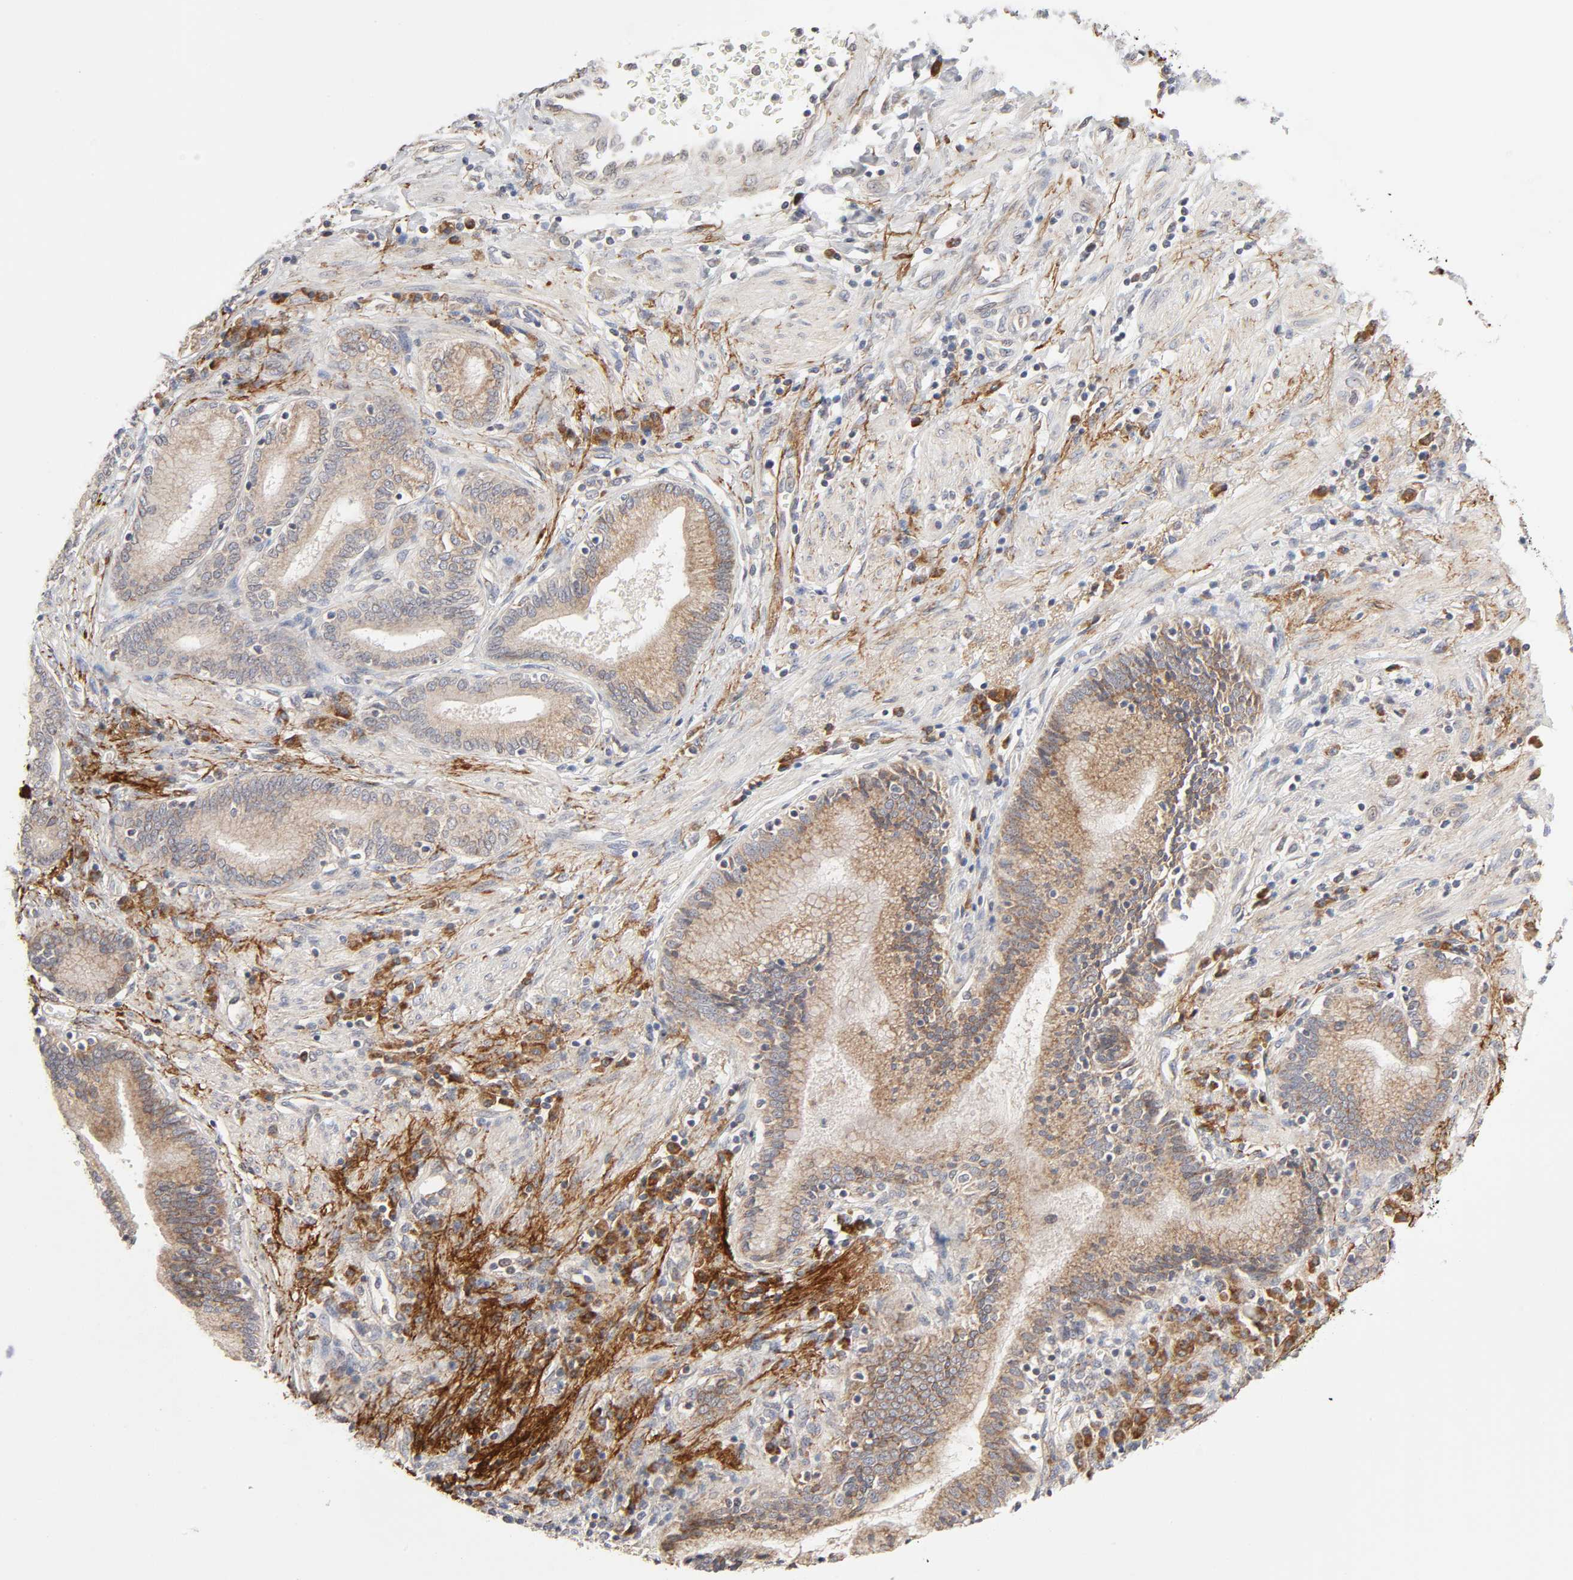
{"staining": {"intensity": "weak", "quantity": ">75%", "location": "cytoplasmic/membranous"}, "tissue": "pancreatic cancer", "cell_type": "Tumor cells", "image_type": "cancer", "snomed": [{"axis": "morphology", "description": "Adenocarcinoma, NOS"}, {"axis": "topography", "description": "Pancreas"}], "caption": "A brown stain labels weak cytoplasmic/membranous positivity of a protein in pancreatic cancer tumor cells. The protein is stained brown, and the nuclei are stained in blue (DAB IHC with brightfield microscopy, high magnification).", "gene": "IL4R", "patient": {"sex": "female", "age": 48}}